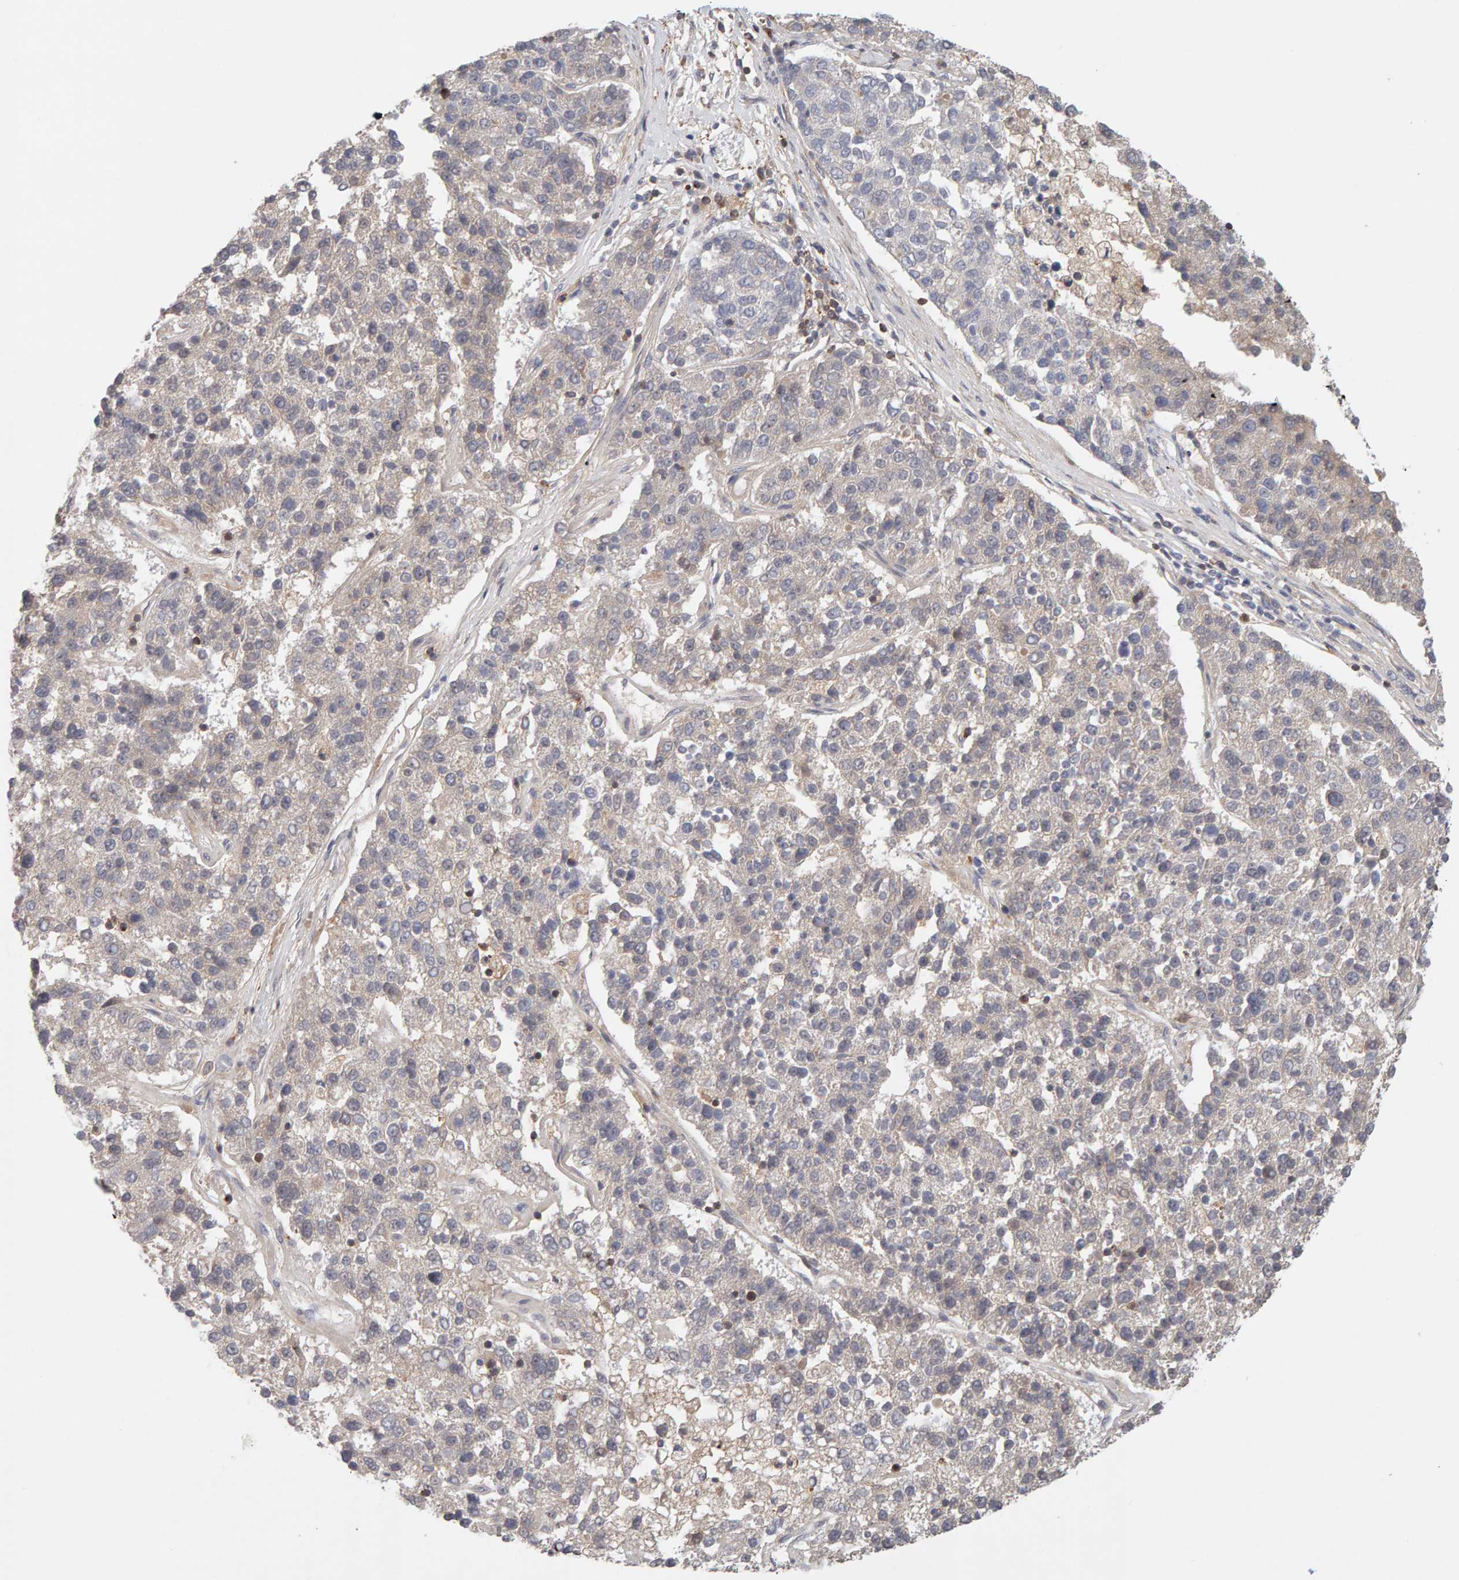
{"staining": {"intensity": "weak", "quantity": "25%-75%", "location": "cytoplasmic/membranous"}, "tissue": "pancreatic cancer", "cell_type": "Tumor cells", "image_type": "cancer", "snomed": [{"axis": "morphology", "description": "Adenocarcinoma, NOS"}, {"axis": "topography", "description": "Pancreas"}], "caption": "This histopathology image shows pancreatic adenocarcinoma stained with immunohistochemistry (IHC) to label a protein in brown. The cytoplasmic/membranous of tumor cells show weak positivity for the protein. Nuclei are counter-stained blue.", "gene": "NUDCD1", "patient": {"sex": "female", "age": 61}}